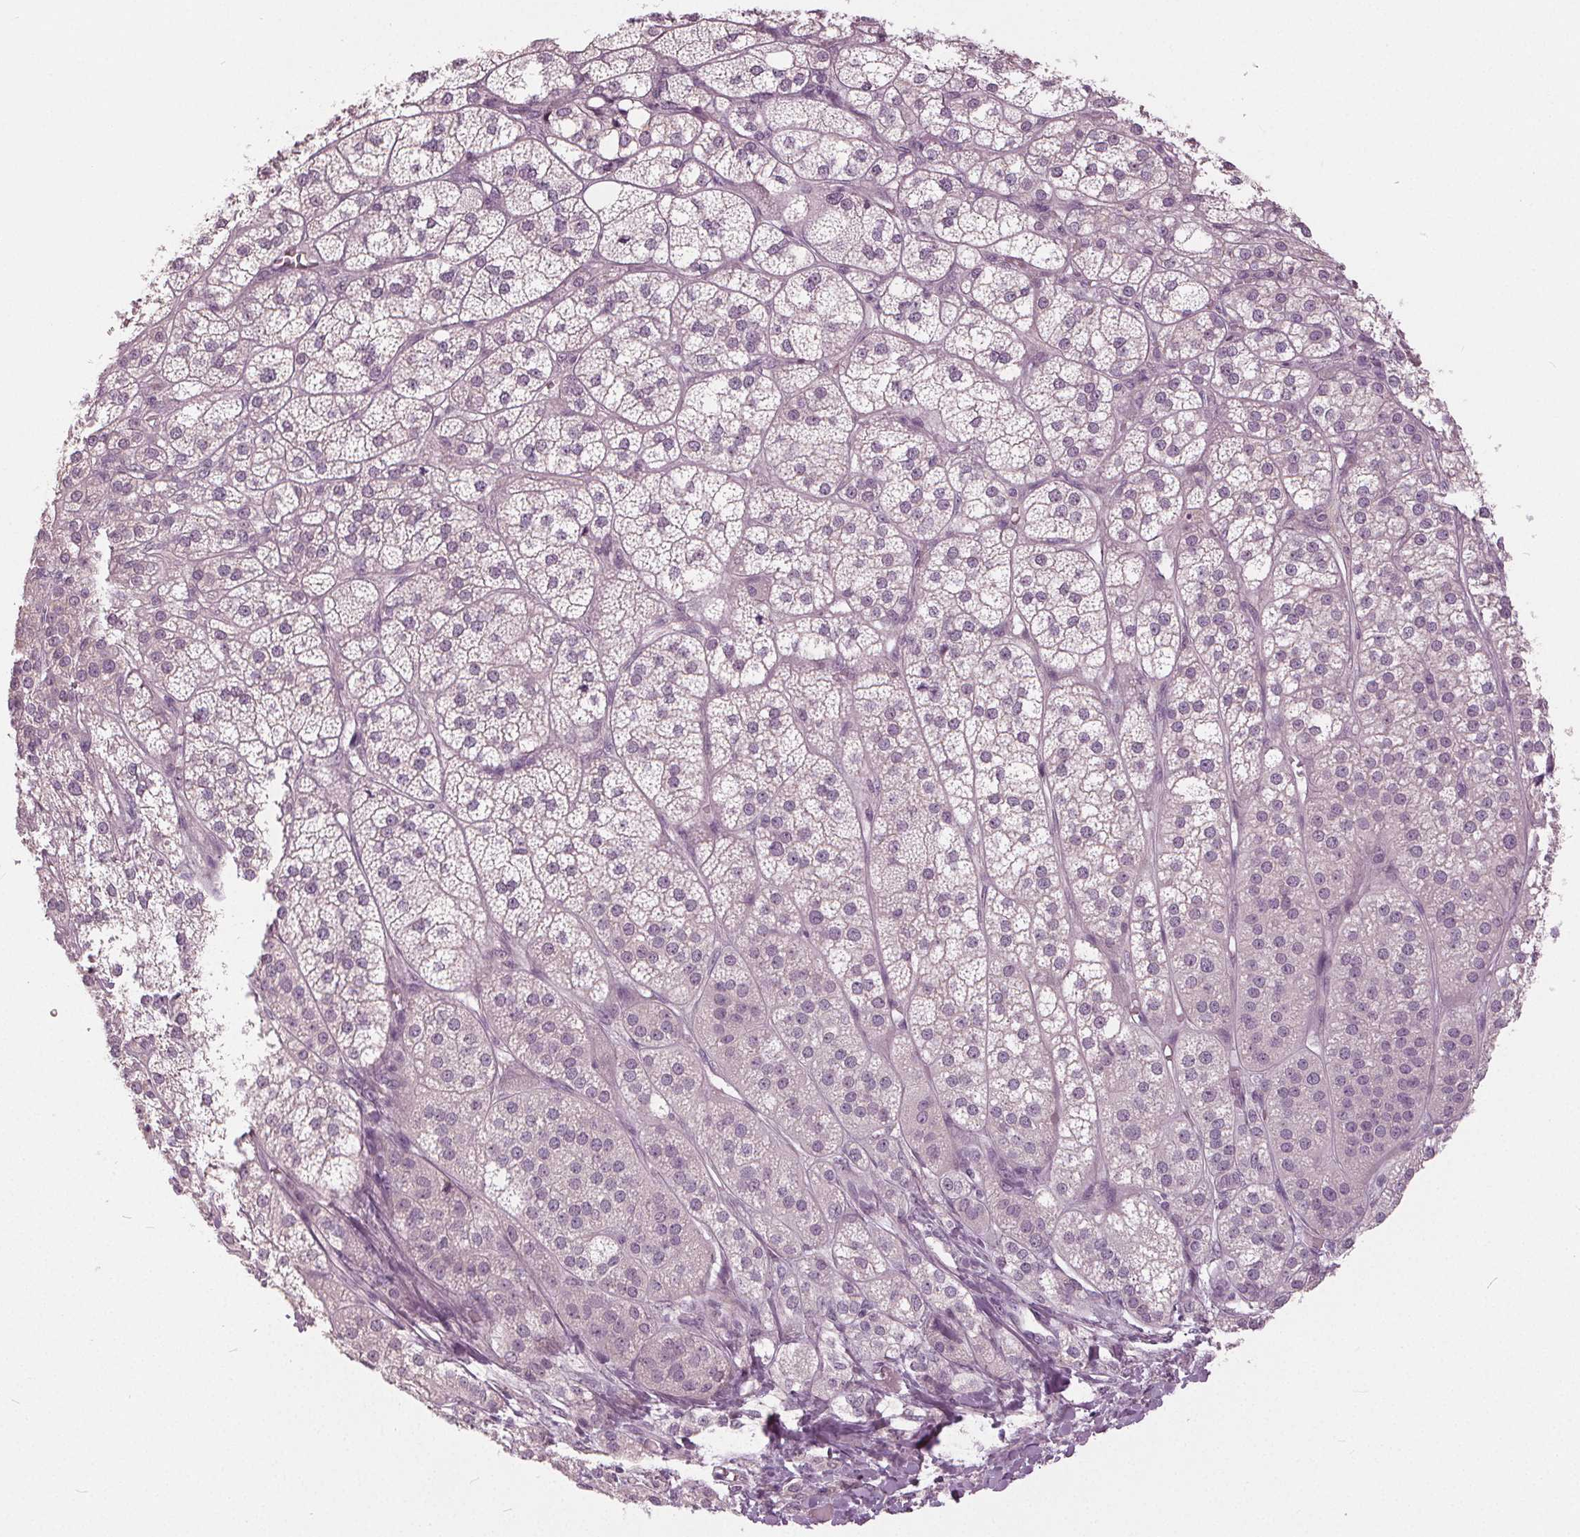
{"staining": {"intensity": "negative", "quantity": "none", "location": "none"}, "tissue": "adrenal gland", "cell_type": "Glandular cells", "image_type": "normal", "snomed": [{"axis": "morphology", "description": "Normal tissue, NOS"}, {"axis": "topography", "description": "Adrenal gland"}], "caption": "Adrenal gland stained for a protein using immunohistochemistry demonstrates no positivity glandular cells.", "gene": "KLK13", "patient": {"sex": "female", "age": 60}}